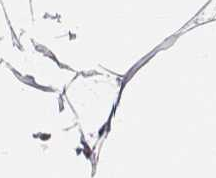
{"staining": {"intensity": "moderate", "quantity": ">75%", "location": "nuclear"}, "tissue": "breast", "cell_type": "Adipocytes", "image_type": "normal", "snomed": [{"axis": "morphology", "description": "Normal tissue, NOS"}, {"axis": "topography", "description": "Breast"}], "caption": "Immunohistochemistry micrograph of normal human breast stained for a protein (brown), which displays medium levels of moderate nuclear positivity in about >75% of adipocytes.", "gene": "PHF6", "patient": {"sex": "female", "age": 32}}